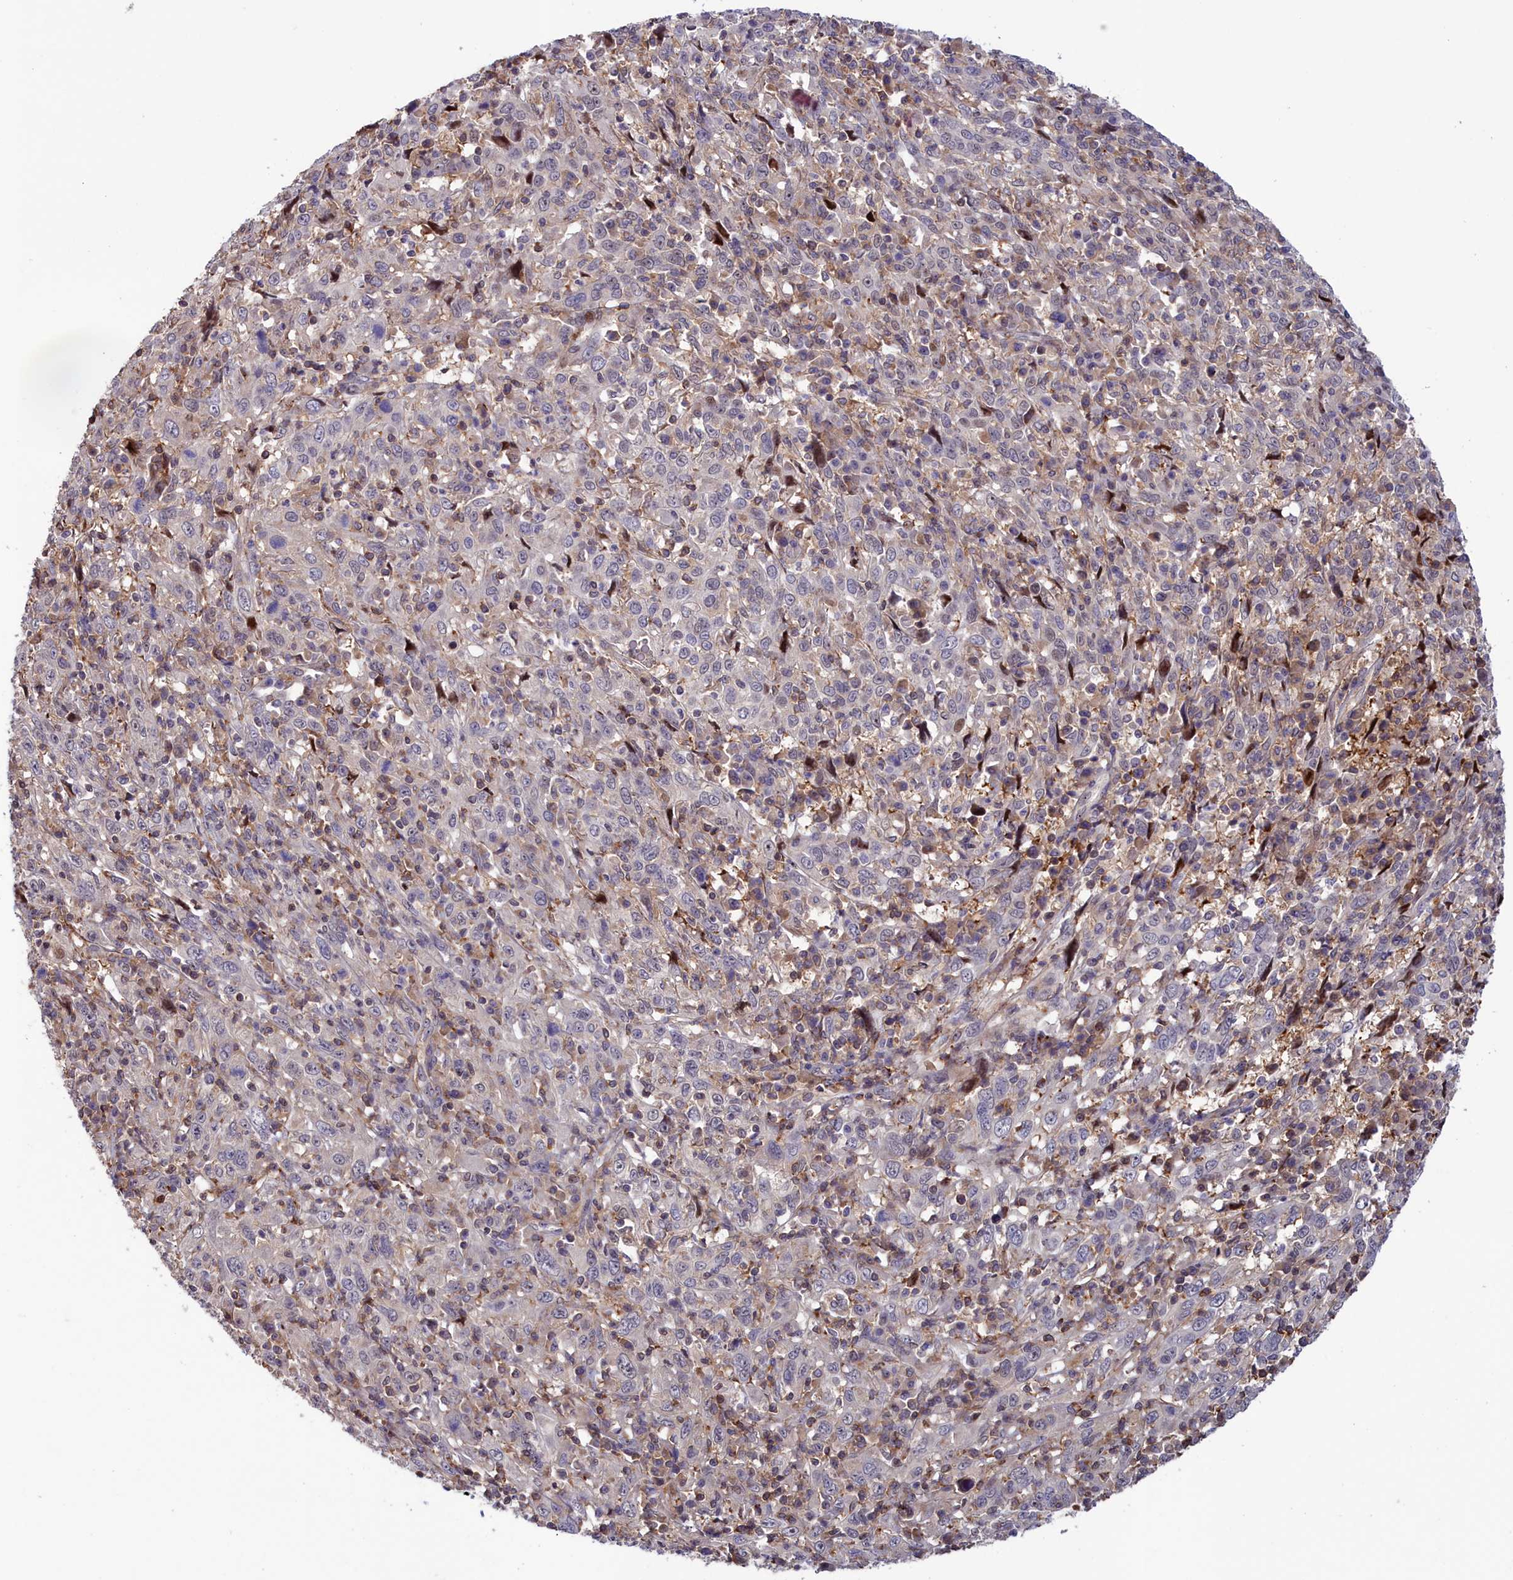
{"staining": {"intensity": "negative", "quantity": "none", "location": "none"}, "tissue": "cervical cancer", "cell_type": "Tumor cells", "image_type": "cancer", "snomed": [{"axis": "morphology", "description": "Squamous cell carcinoma, NOS"}, {"axis": "topography", "description": "Cervix"}], "caption": "Squamous cell carcinoma (cervical) was stained to show a protein in brown. There is no significant expression in tumor cells.", "gene": "NEURL4", "patient": {"sex": "female", "age": 46}}